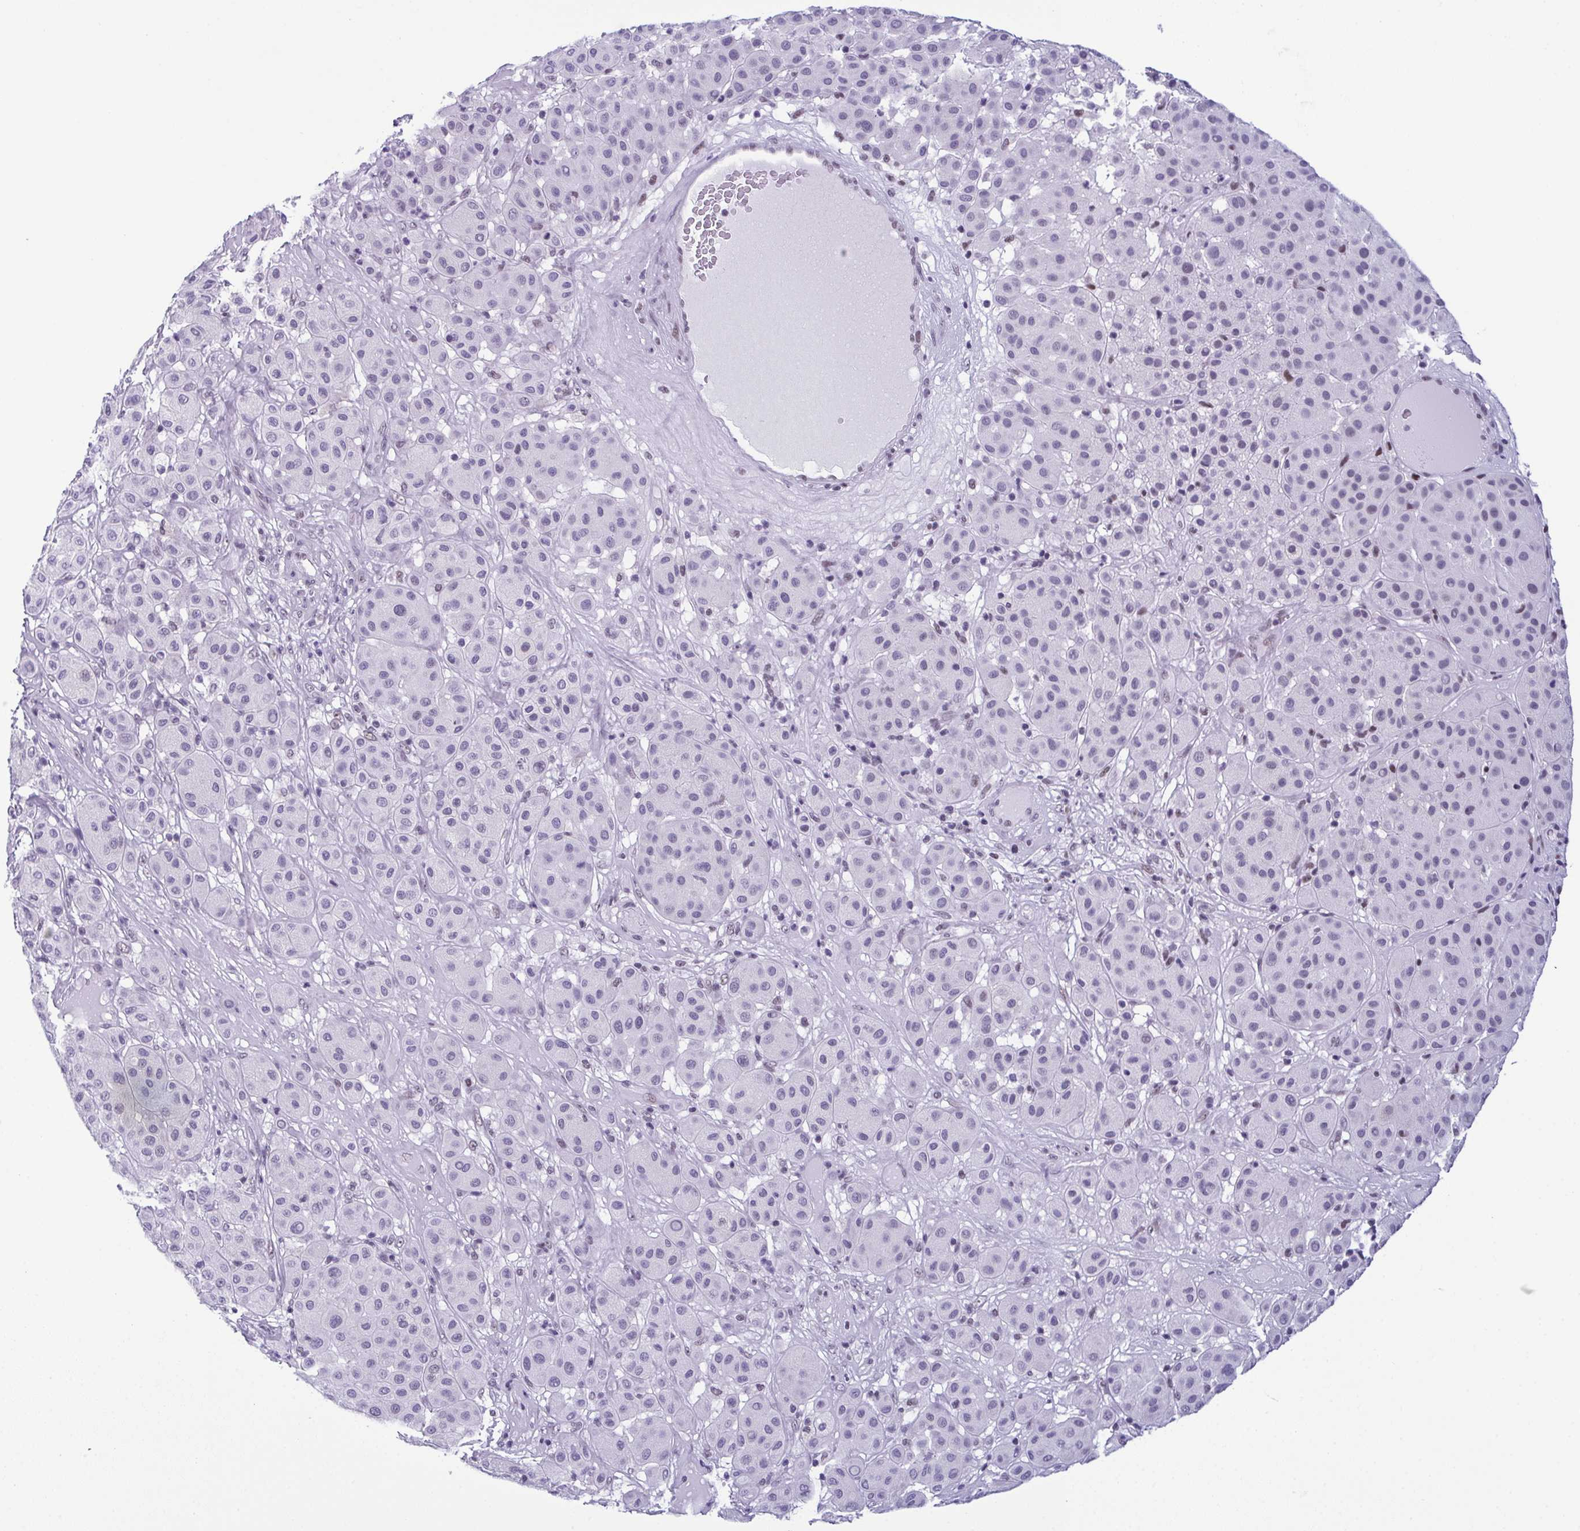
{"staining": {"intensity": "negative", "quantity": "none", "location": "none"}, "tissue": "melanoma", "cell_type": "Tumor cells", "image_type": "cancer", "snomed": [{"axis": "morphology", "description": "Malignant melanoma, Metastatic site"}, {"axis": "topography", "description": "Smooth muscle"}], "caption": "This is an immunohistochemistry histopathology image of malignant melanoma (metastatic site). There is no expression in tumor cells.", "gene": "RBM7", "patient": {"sex": "male", "age": 41}}